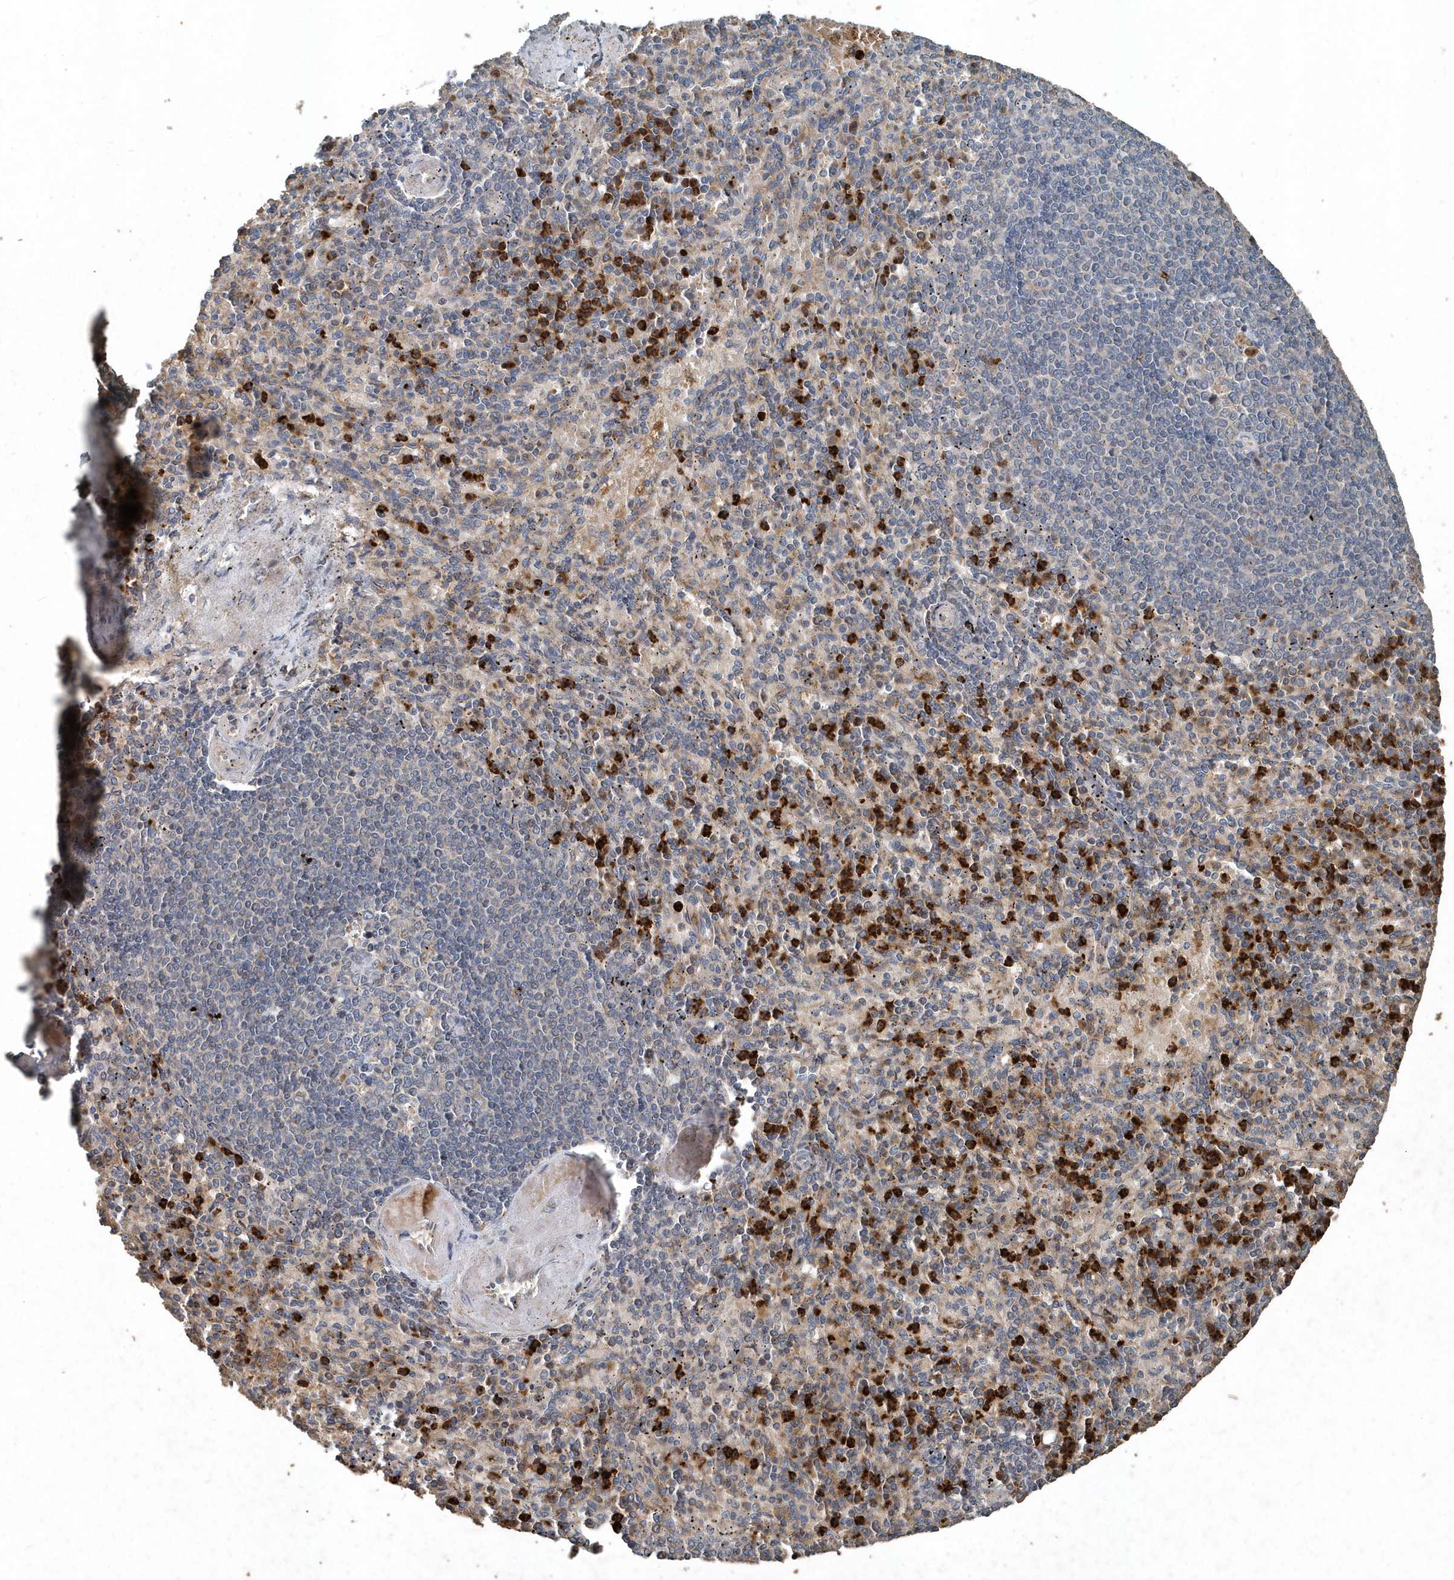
{"staining": {"intensity": "strong", "quantity": "<25%", "location": "cytoplasmic/membranous"}, "tissue": "spleen", "cell_type": "Cells in red pulp", "image_type": "normal", "snomed": [{"axis": "morphology", "description": "Normal tissue, NOS"}, {"axis": "topography", "description": "Spleen"}], "caption": "Cells in red pulp display medium levels of strong cytoplasmic/membranous expression in about <25% of cells in unremarkable spleen.", "gene": "SCFD2", "patient": {"sex": "female", "age": 74}}